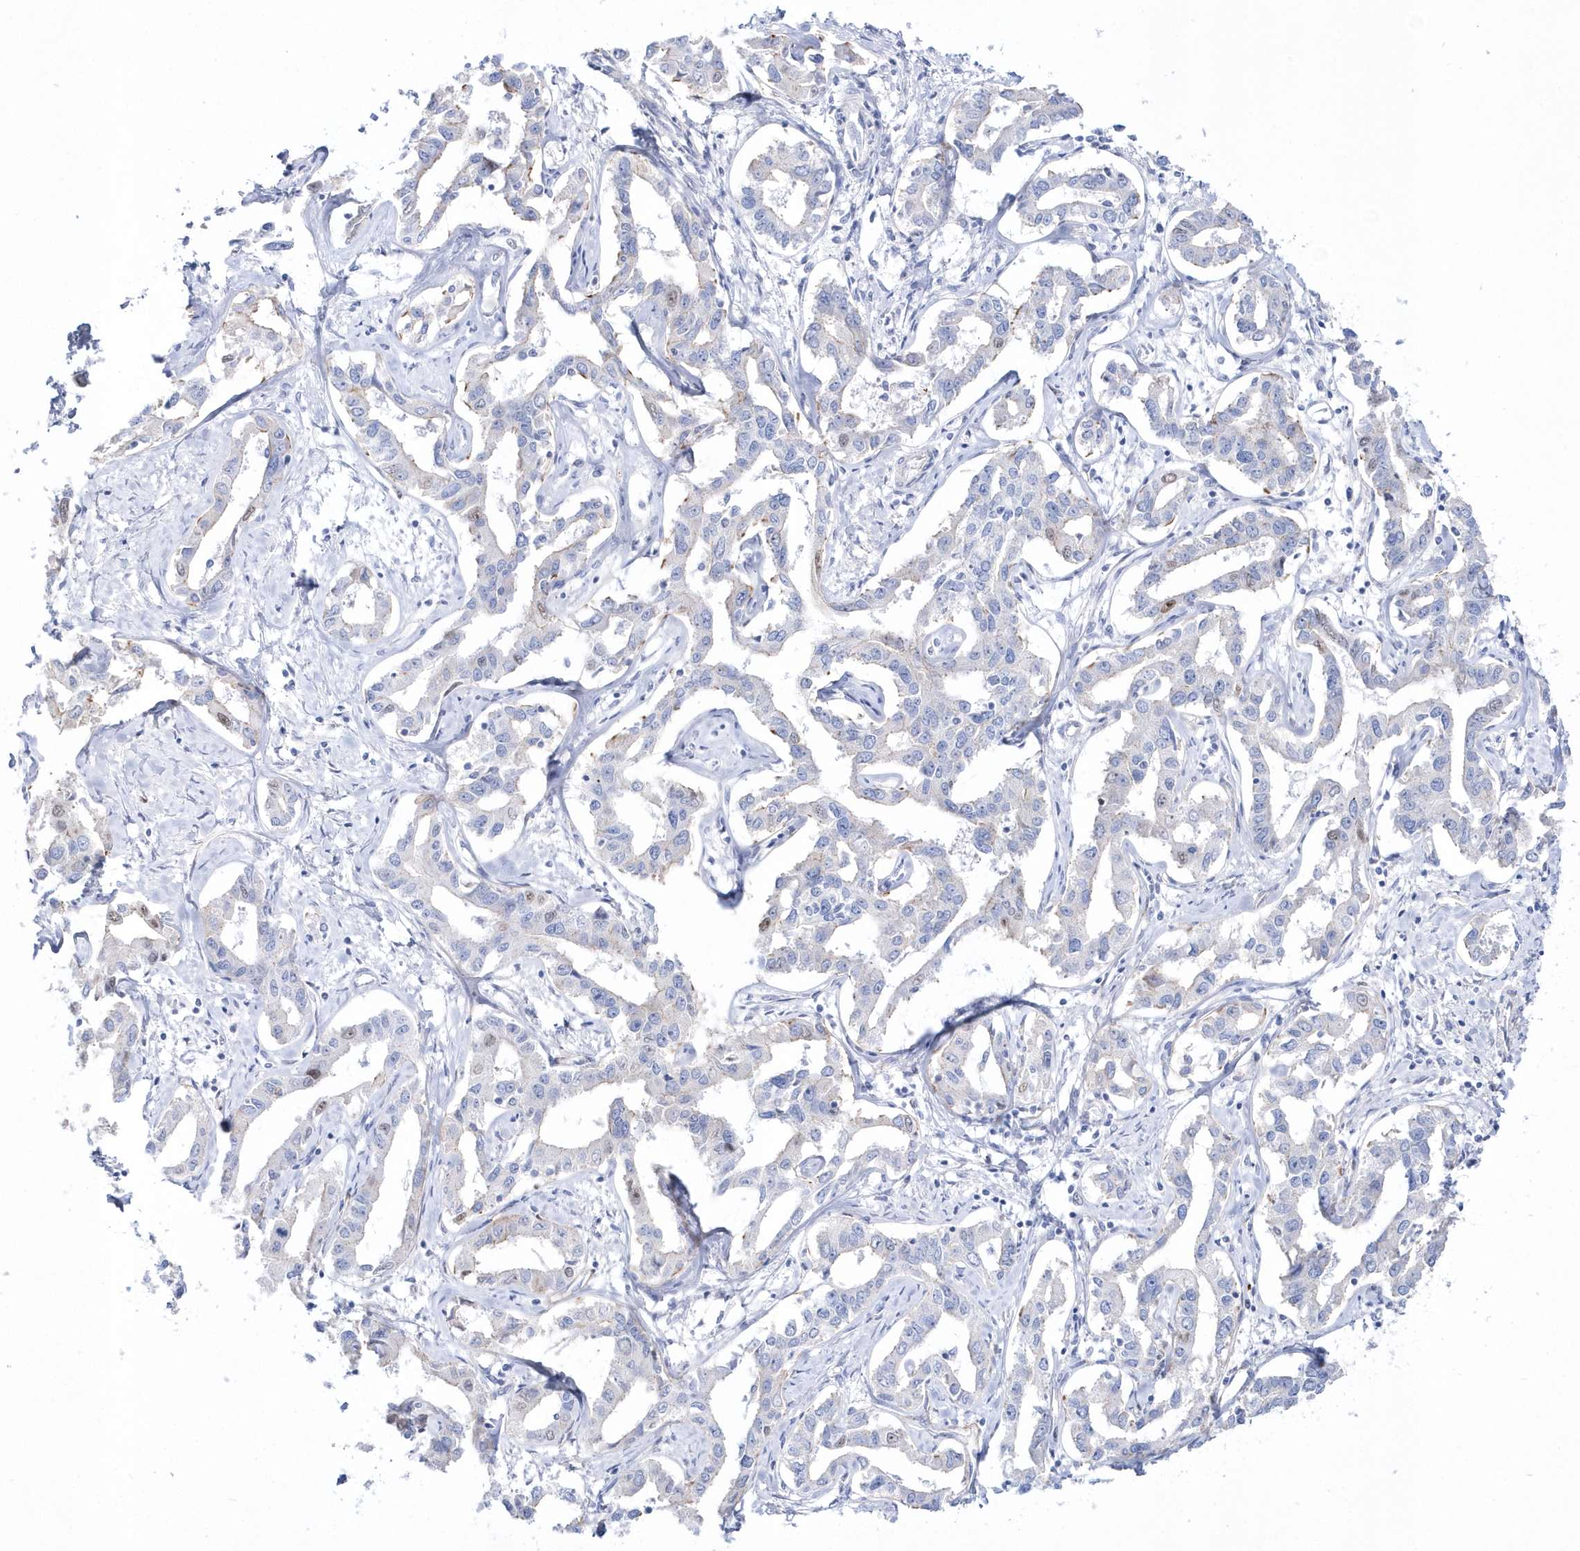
{"staining": {"intensity": "moderate", "quantity": "<25%", "location": "cytoplasmic/membranous"}, "tissue": "liver cancer", "cell_type": "Tumor cells", "image_type": "cancer", "snomed": [{"axis": "morphology", "description": "Cholangiocarcinoma"}, {"axis": "topography", "description": "Liver"}], "caption": "Immunohistochemical staining of liver cancer (cholangiocarcinoma) displays low levels of moderate cytoplasmic/membranous protein positivity in approximately <25% of tumor cells.", "gene": "TMCO6", "patient": {"sex": "male", "age": 59}}